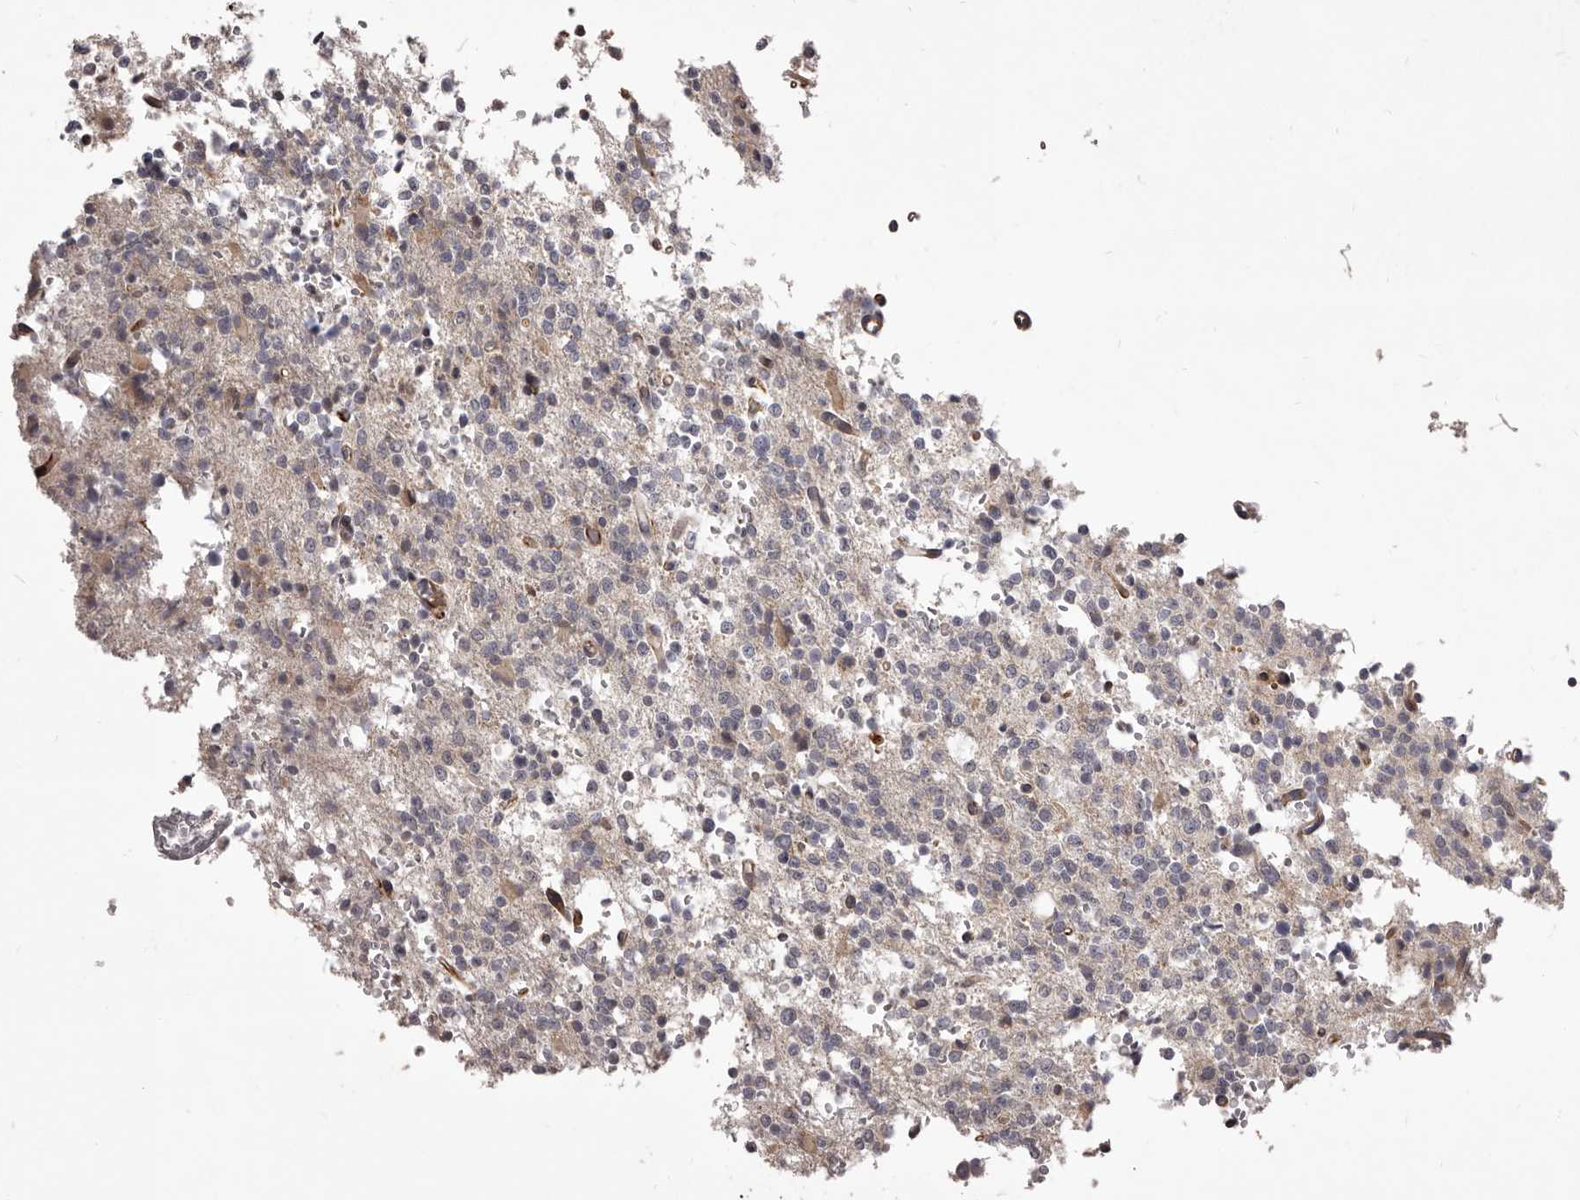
{"staining": {"intensity": "negative", "quantity": "none", "location": "none"}, "tissue": "glioma", "cell_type": "Tumor cells", "image_type": "cancer", "snomed": [{"axis": "morphology", "description": "Glioma, malignant, High grade"}, {"axis": "topography", "description": "Brain"}], "caption": "The micrograph shows no significant staining in tumor cells of malignant glioma (high-grade).", "gene": "ALPK1", "patient": {"sex": "female", "age": 62}}